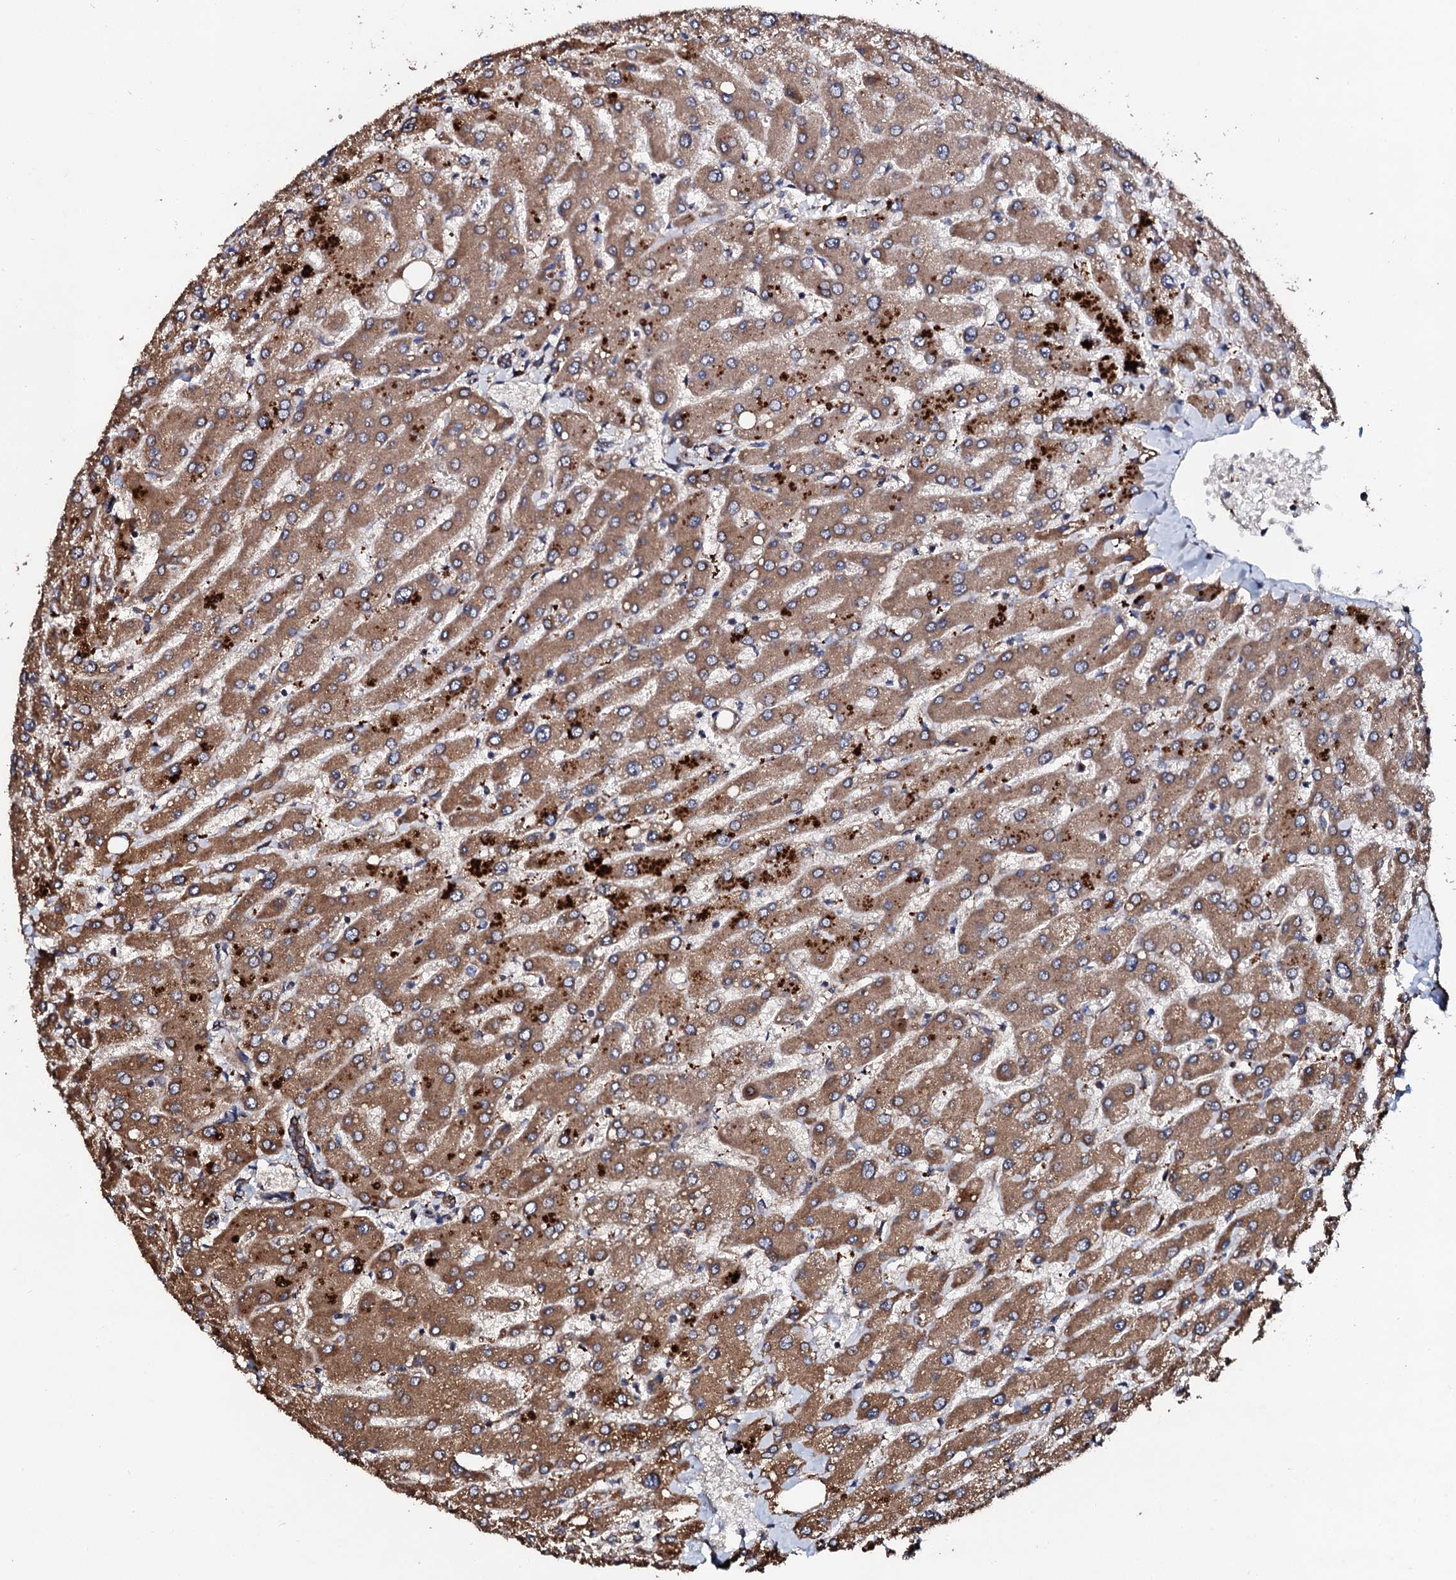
{"staining": {"intensity": "weak", "quantity": ">75%", "location": "cytoplasmic/membranous"}, "tissue": "liver", "cell_type": "Cholangiocytes", "image_type": "normal", "snomed": [{"axis": "morphology", "description": "Normal tissue, NOS"}, {"axis": "topography", "description": "Liver"}], "caption": "Protein expression analysis of benign liver shows weak cytoplasmic/membranous positivity in approximately >75% of cholangiocytes.", "gene": "CKAP5", "patient": {"sex": "male", "age": 55}}